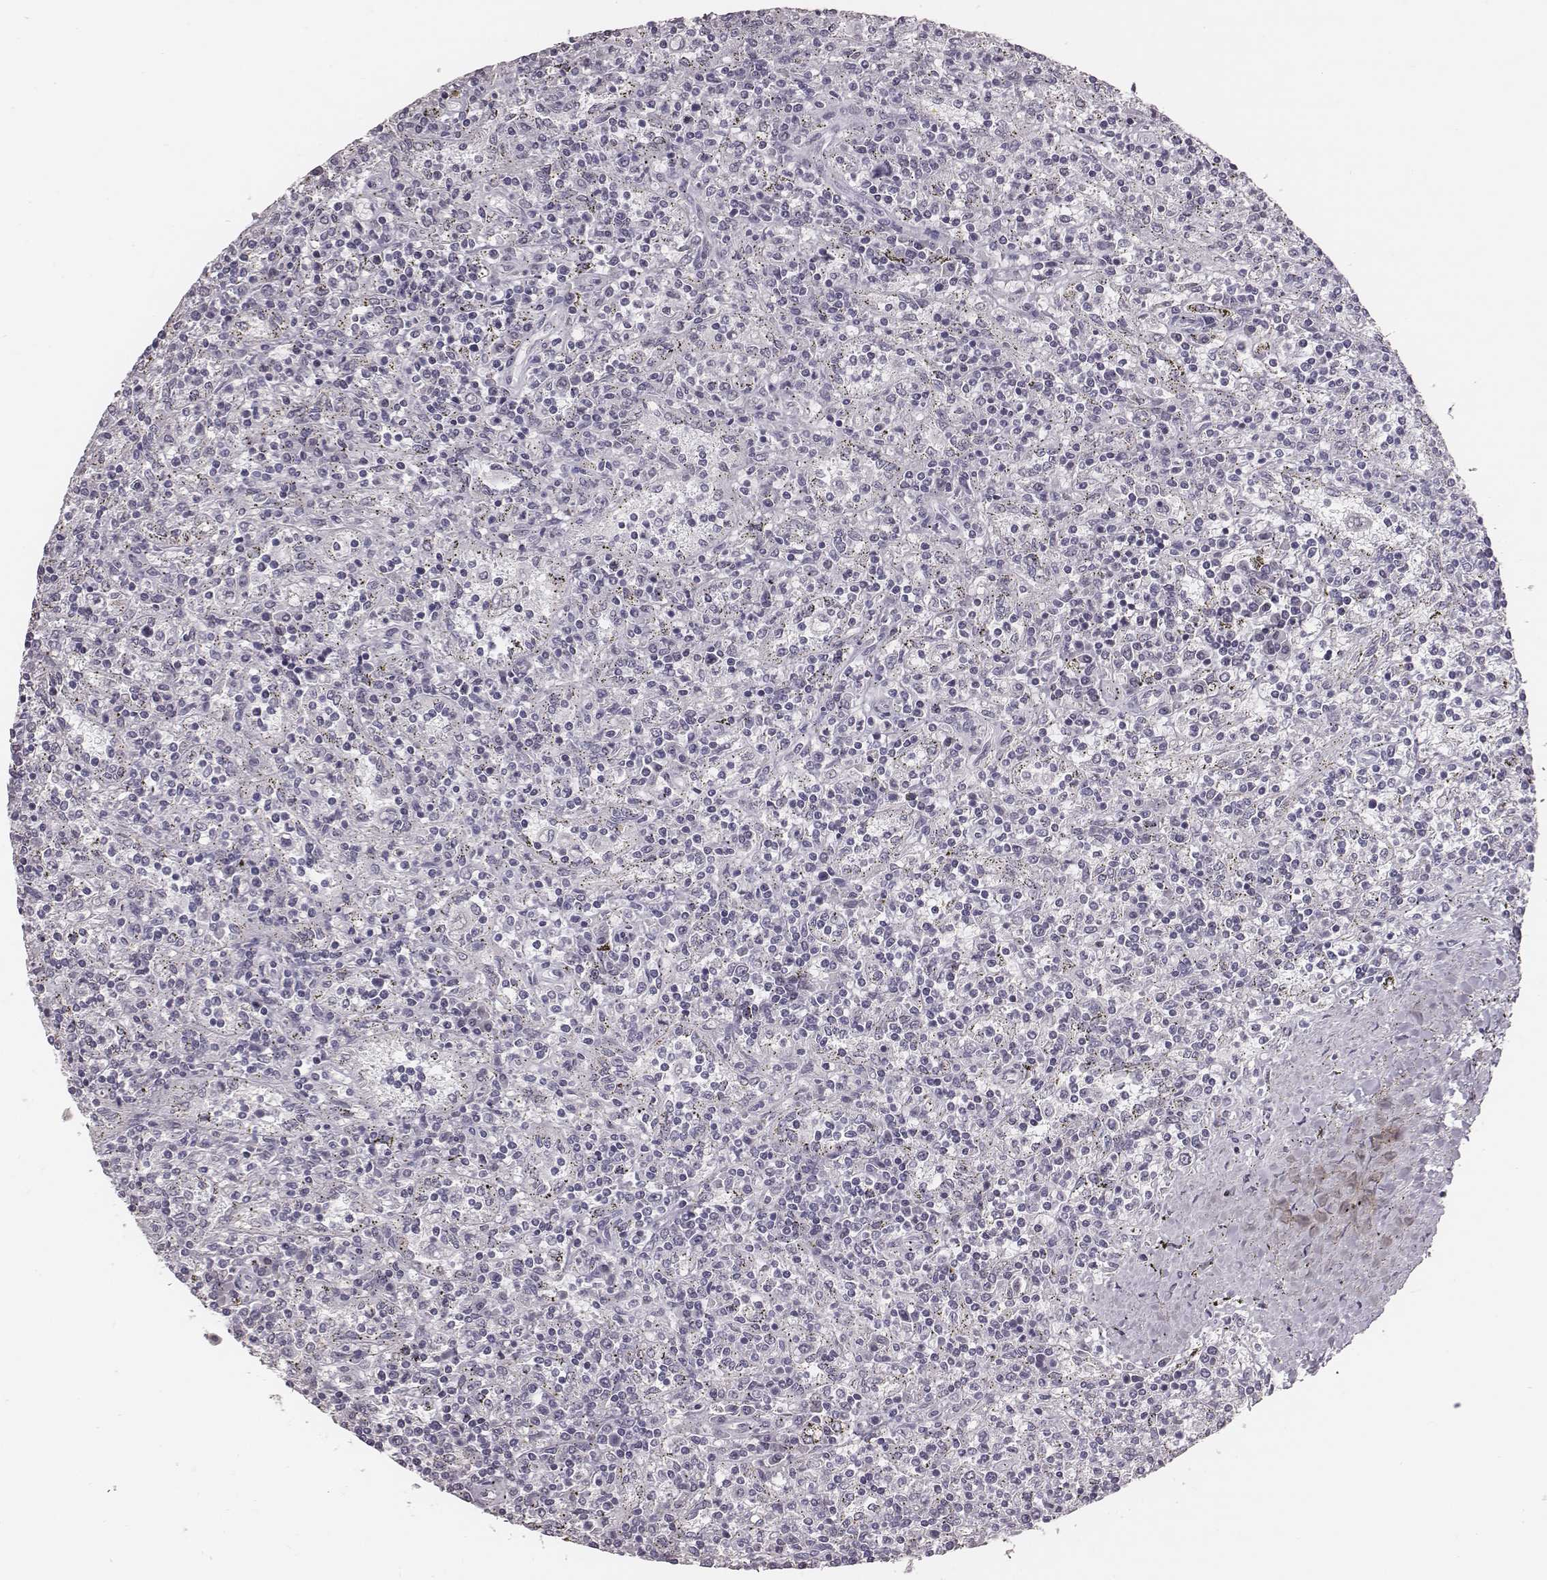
{"staining": {"intensity": "negative", "quantity": "none", "location": "none"}, "tissue": "lymphoma", "cell_type": "Tumor cells", "image_type": "cancer", "snomed": [{"axis": "morphology", "description": "Malignant lymphoma, non-Hodgkin's type, Low grade"}, {"axis": "topography", "description": "Spleen"}], "caption": "Low-grade malignant lymphoma, non-Hodgkin's type was stained to show a protein in brown. There is no significant staining in tumor cells. (Brightfield microscopy of DAB (3,3'-diaminobenzidine) immunohistochemistry at high magnification).", "gene": "CSHL1", "patient": {"sex": "male", "age": 62}}